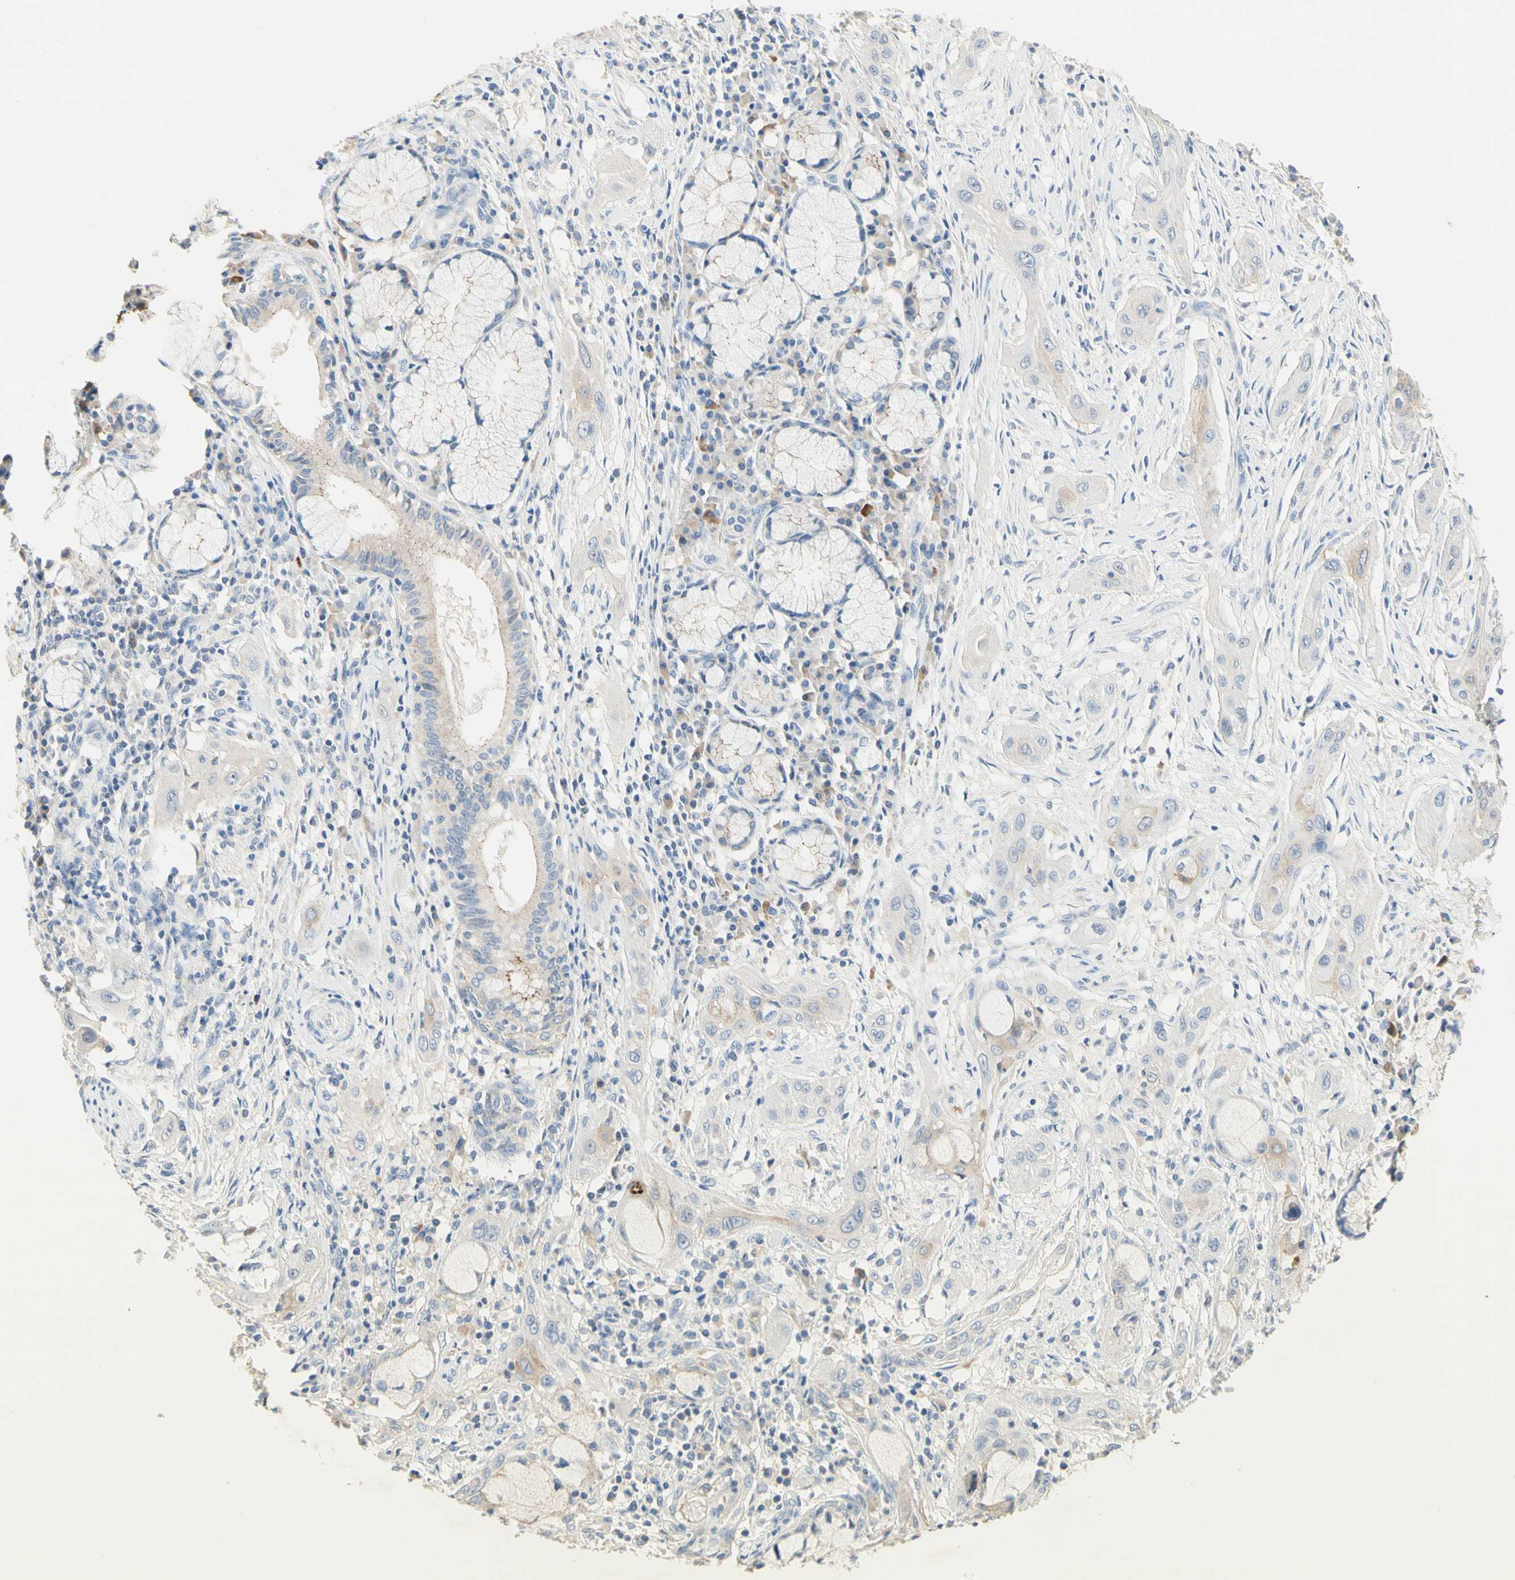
{"staining": {"intensity": "weak", "quantity": "<25%", "location": "cytoplasmic/membranous"}, "tissue": "lung cancer", "cell_type": "Tumor cells", "image_type": "cancer", "snomed": [{"axis": "morphology", "description": "Squamous cell carcinoma, NOS"}, {"axis": "topography", "description": "Lung"}], "caption": "Human squamous cell carcinoma (lung) stained for a protein using immunohistochemistry shows no staining in tumor cells.", "gene": "NECTIN4", "patient": {"sex": "female", "age": 47}}